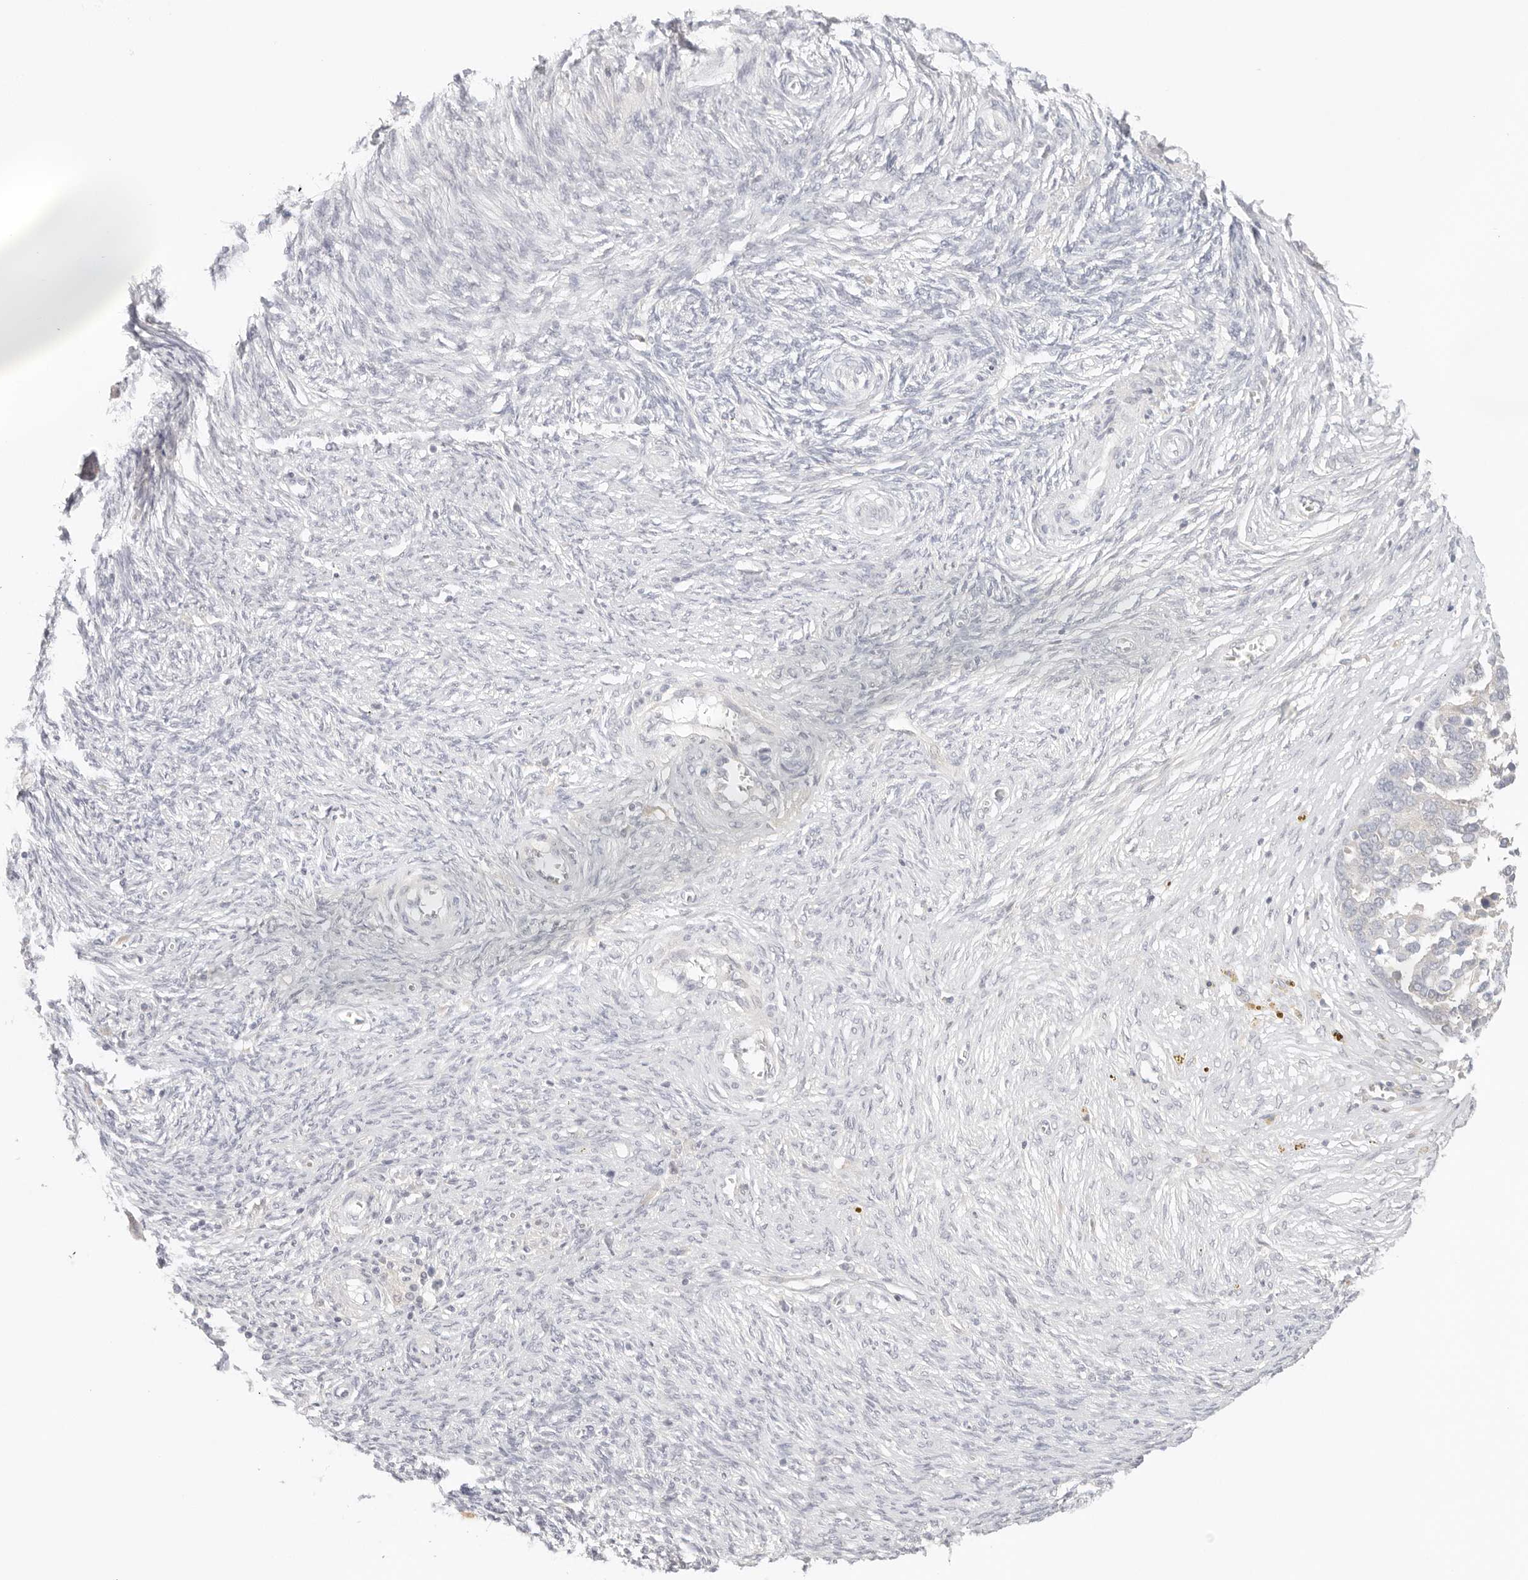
{"staining": {"intensity": "negative", "quantity": "none", "location": "none"}, "tissue": "ovarian cancer", "cell_type": "Tumor cells", "image_type": "cancer", "snomed": [{"axis": "morphology", "description": "Cystadenocarcinoma, serous, NOS"}, {"axis": "topography", "description": "Ovary"}], "caption": "The photomicrograph exhibits no staining of tumor cells in ovarian serous cystadenocarcinoma.", "gene": "SPHK1", "patient": {"sex": "female", "age": 44}}